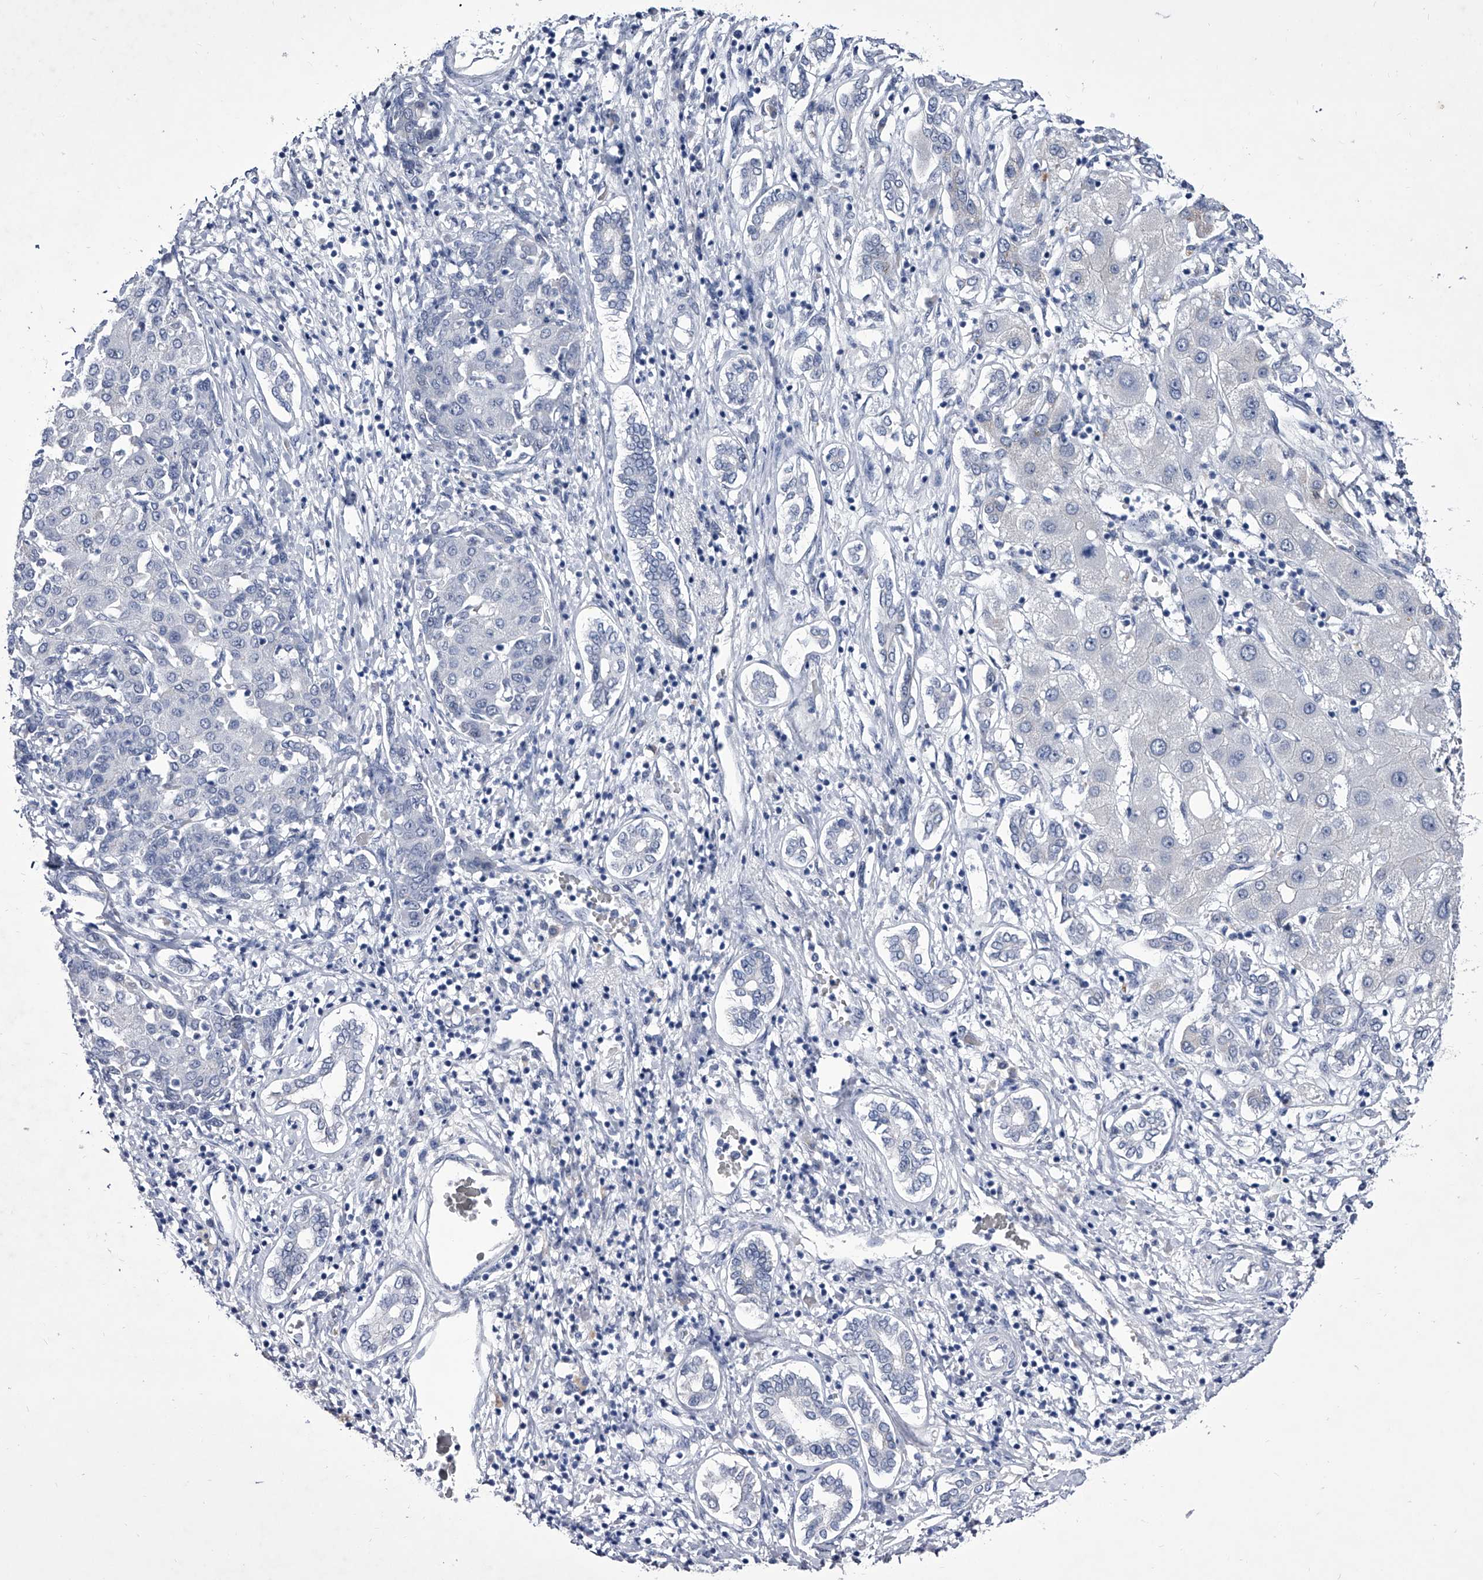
{"staining": {"intensity": "negative", "quantity": "none", "location": "none"}, "tissue": "liver cancer", "cell_type": "Tumor cells", "image_type": "cancer", "snomed": [{"axis": "morphology", "description": "Carcinoma, Hepatocellular, NOS"}, {"axis": "topography", "description": "Liver"}], "caption": "The photomicrograph displays no staining of tumor cells in hepatocellular carcinoma (liver).", "gene": "CRISP2", "patient": {"sex": "male", "age": 65}}